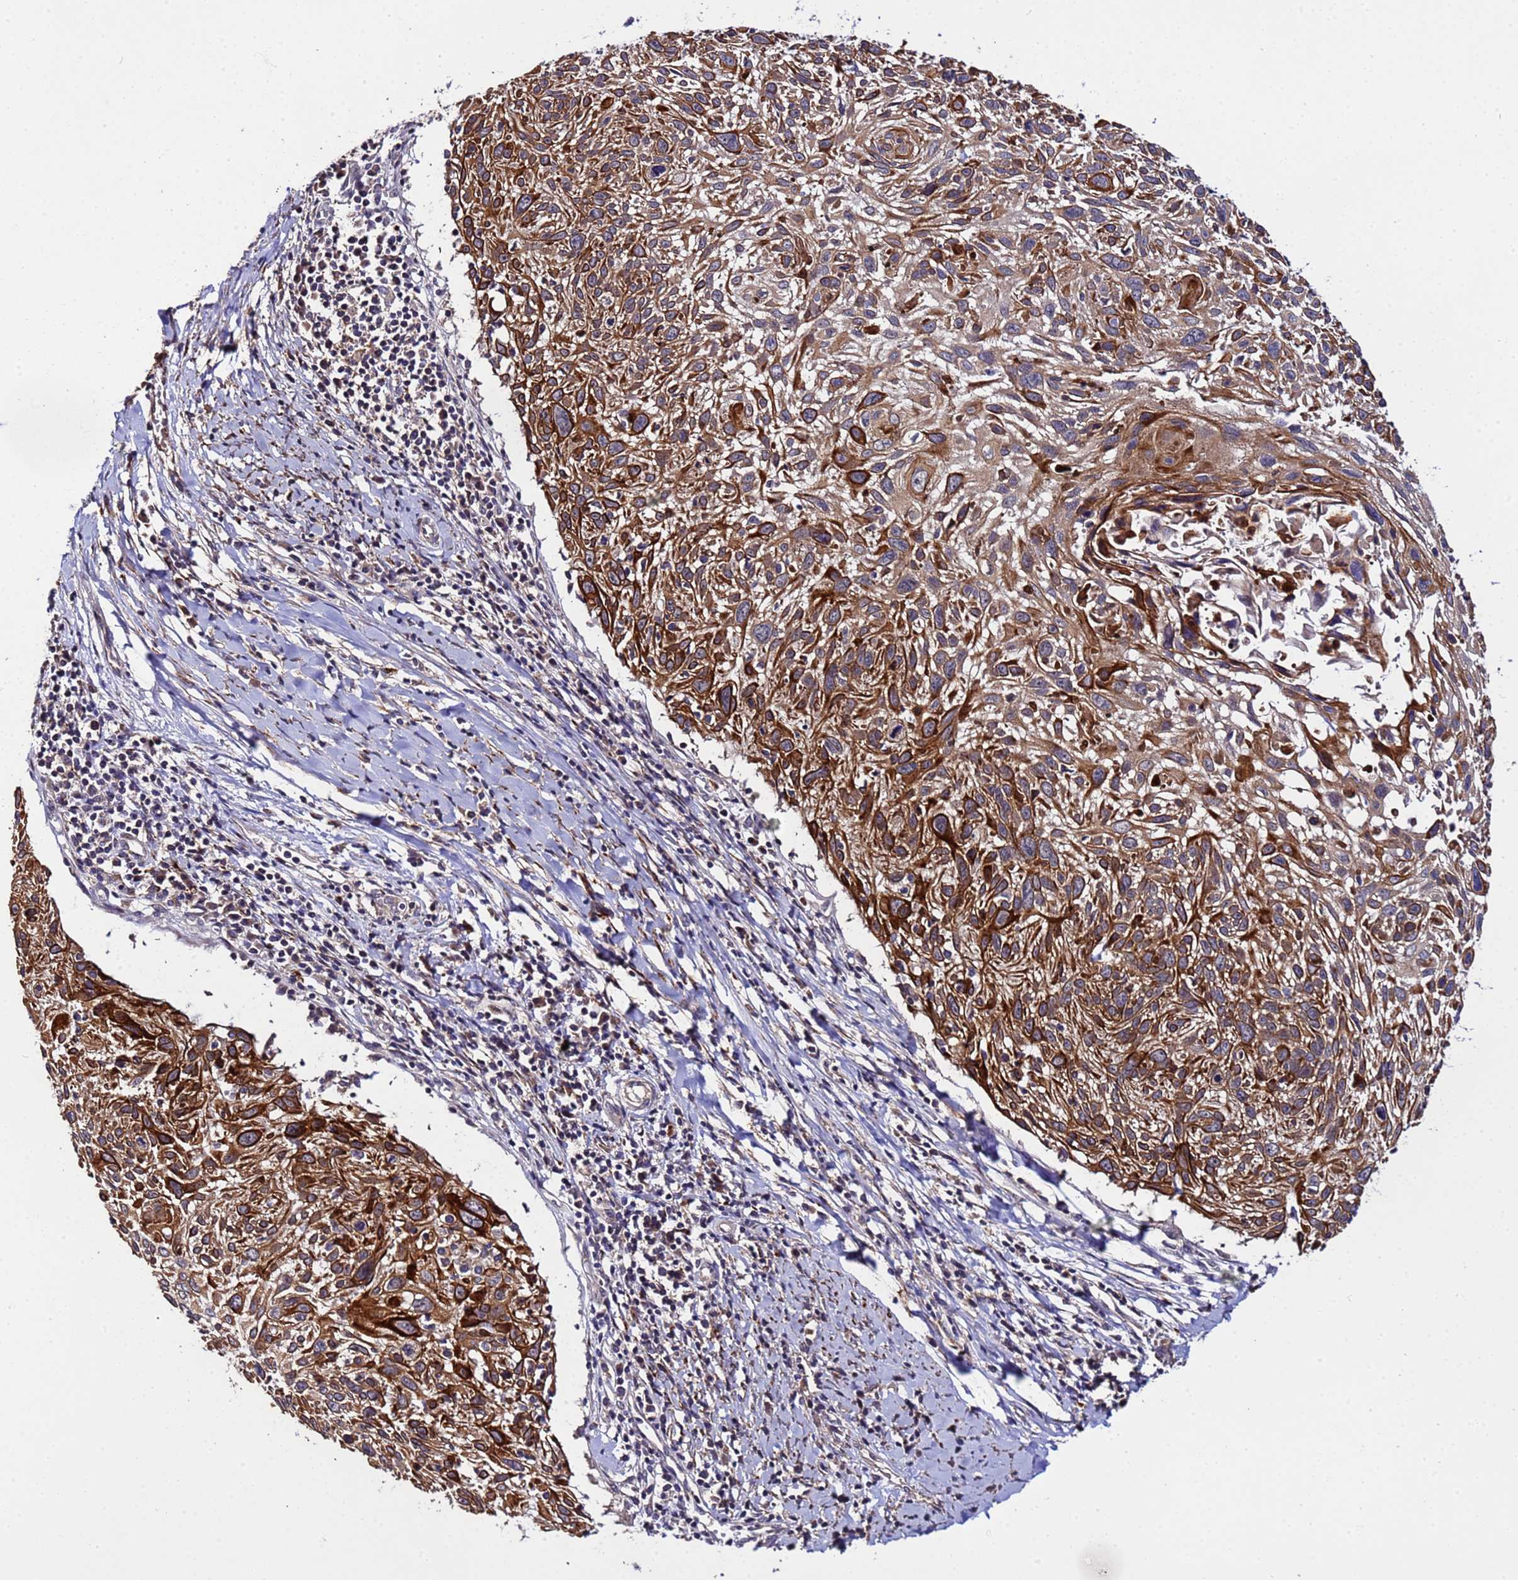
{"staining": {"intensity": "strong", "quantity": ">75%", "location": "cytoplasmic/membranous"}, "tissue": "cervical cancer", "cell_type": "Tumor cells", "image_type": "cancer", "snomed": [{"axis": "morphology", "description": "Squamous cell carcinoma, NOS"}, {"axis": "topography", "description": "Cervix"}], "caption": "An IHC histopathology image of neoplastic tissue is shown. Protein staining in brown labels strong cytoplasmic/membranous positivity in cervical cancer (squamous cell carcinoma) within tumor cells. The staining is performed using DAB (3,3'-diaminobenzidine) brown chromogen to label protein expression. The nuclei are counter-stained blue using hematoxylin.", "gene": "PLXDC2", "patient": {"sex": "female", "age": 51}}